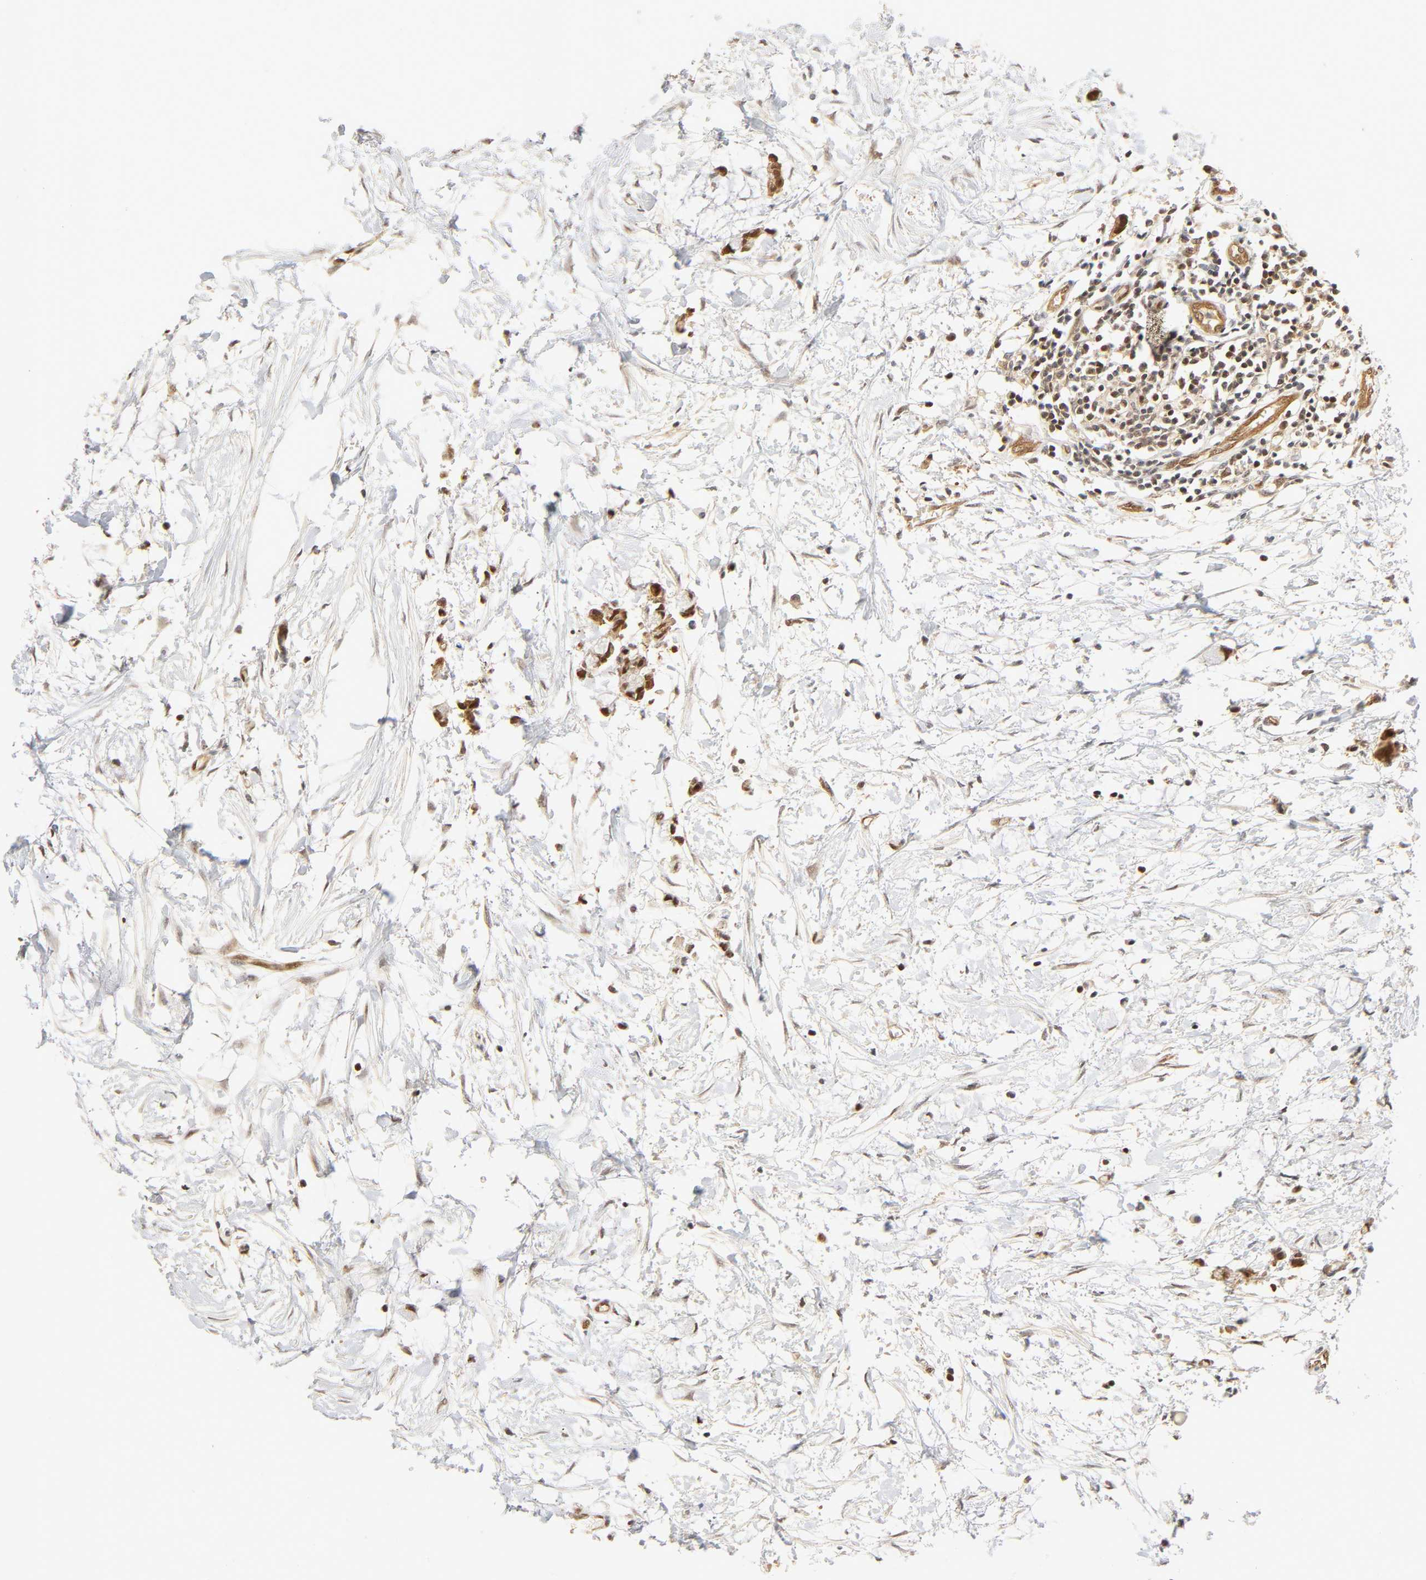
{"staining": {"intensity": "moderate", "quantity": ">75%", "location": "cytoplasmic/membranous,nuclear"}, "tissue": "colorectal cancer", "cell_type": "Tumor cells", "image_type": "cancer", "snomed": [{"axis": "morphology", "description": "Normal tissue, NOS"}, {"axis": "morphology", "description": "Adenocarcinoma, NOS"}, {"axis": "topography", "description": "Colon"}, {"axis": "topography", "description": "Peripheral nerve tissue"}], "caption": "The photomicrograph reveals staining of colorectal cancer, revealing moderate cytoplasmic/membranous and nuclear protein staining (brown color) within tumor cells. The staining was performed using DAB to visualize the protein expression in brown, while the nuclei were stained in blue with hematoxylin (Magnification: 20x).", "gene": "CDC37", "patient": {"sex": "male", "age": 14}}